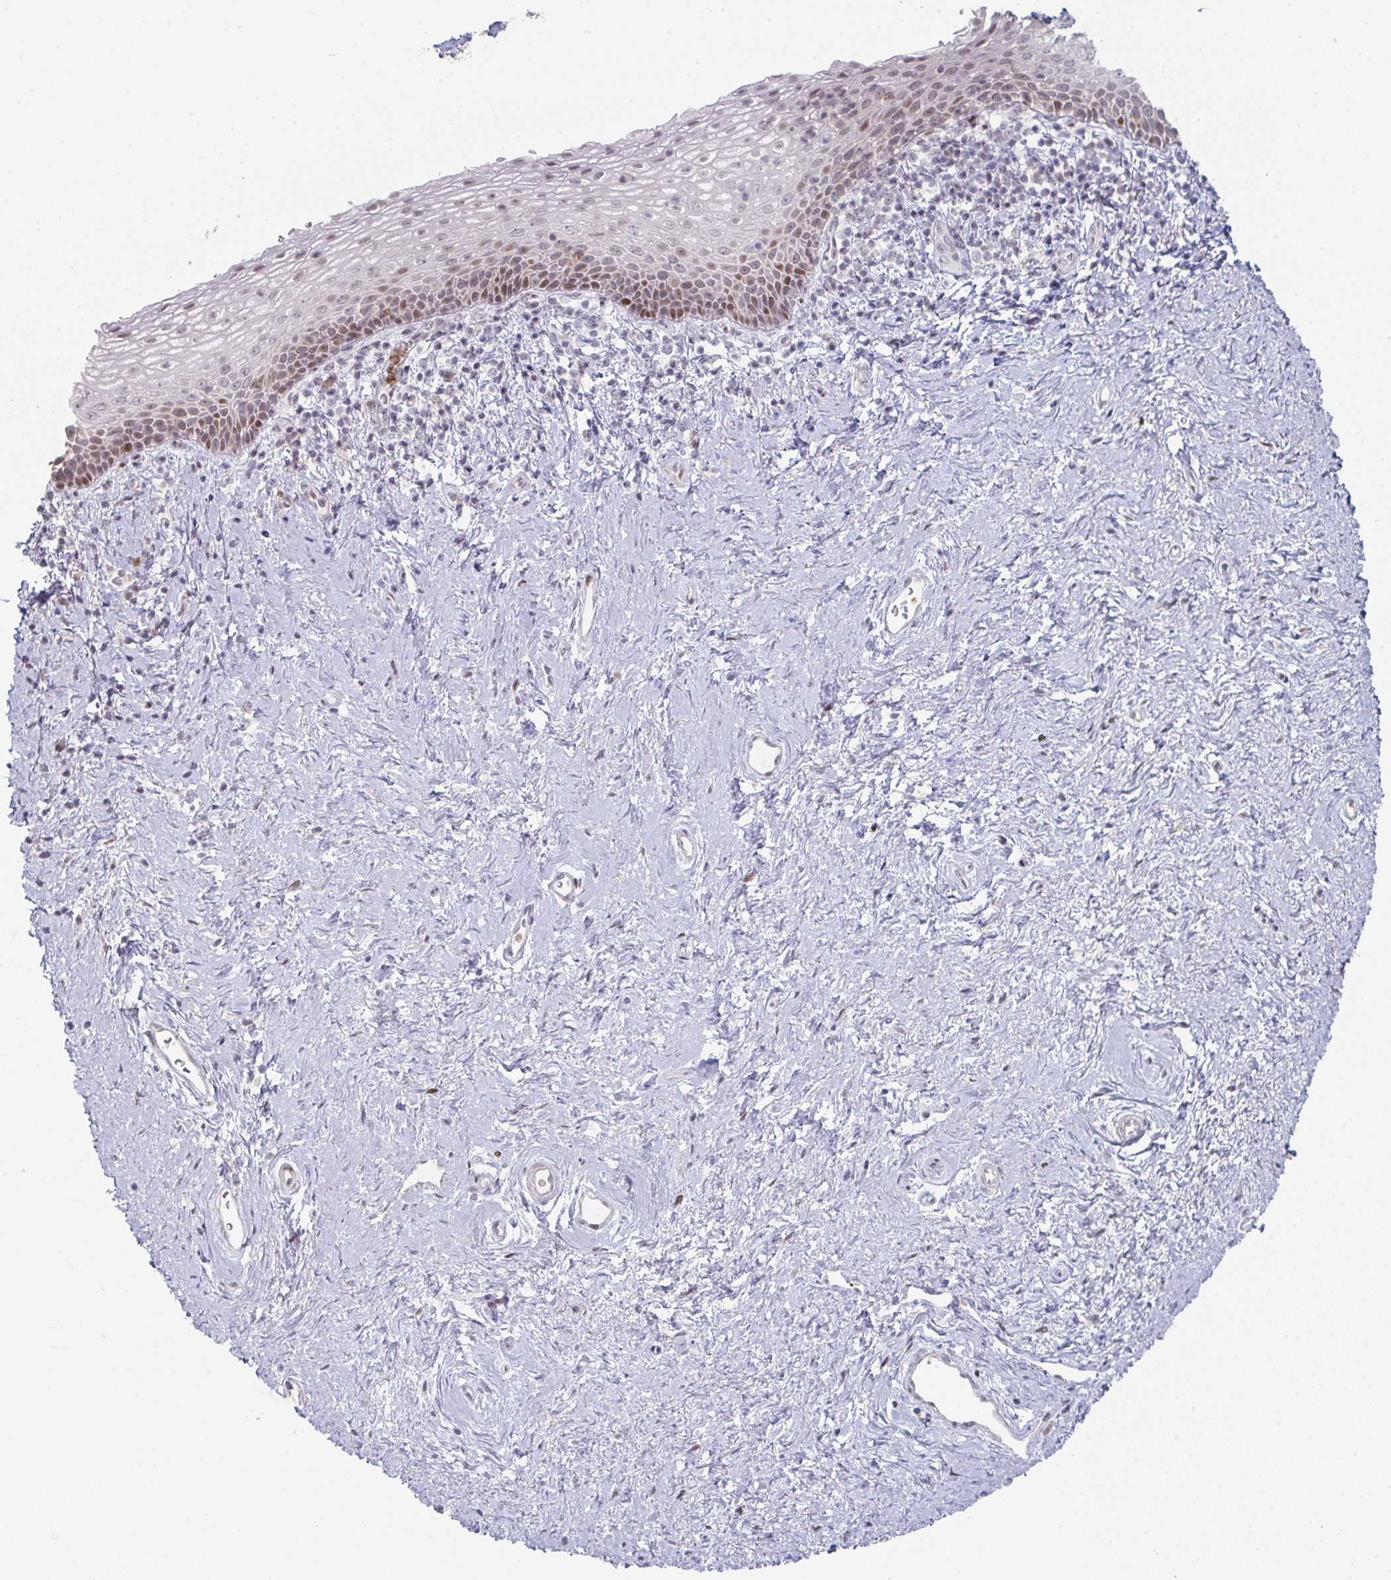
{"staining": {"intensity": "moderate", "quantity": "25%-75%", "location": "nuclear"}, "tissue": "vagina", "cell_type": "Squamous epithelial cells", "image_type": "normal", "snomed": [{"axis": "morphology", "description": "Normal tissue, NOS"}, {"axis": "topography", "description": "Vagina"}], "caption": "IHC photomicrograph of benign vagina: vagina stained using IHC demonstrates medium levels of moderate protein expression localized specifically in the nuclear of squamous epithelial cells, appearing as a nuclear brown color.", "gene": "LIN54", "patient": {"sex": "female", "age": 61}}